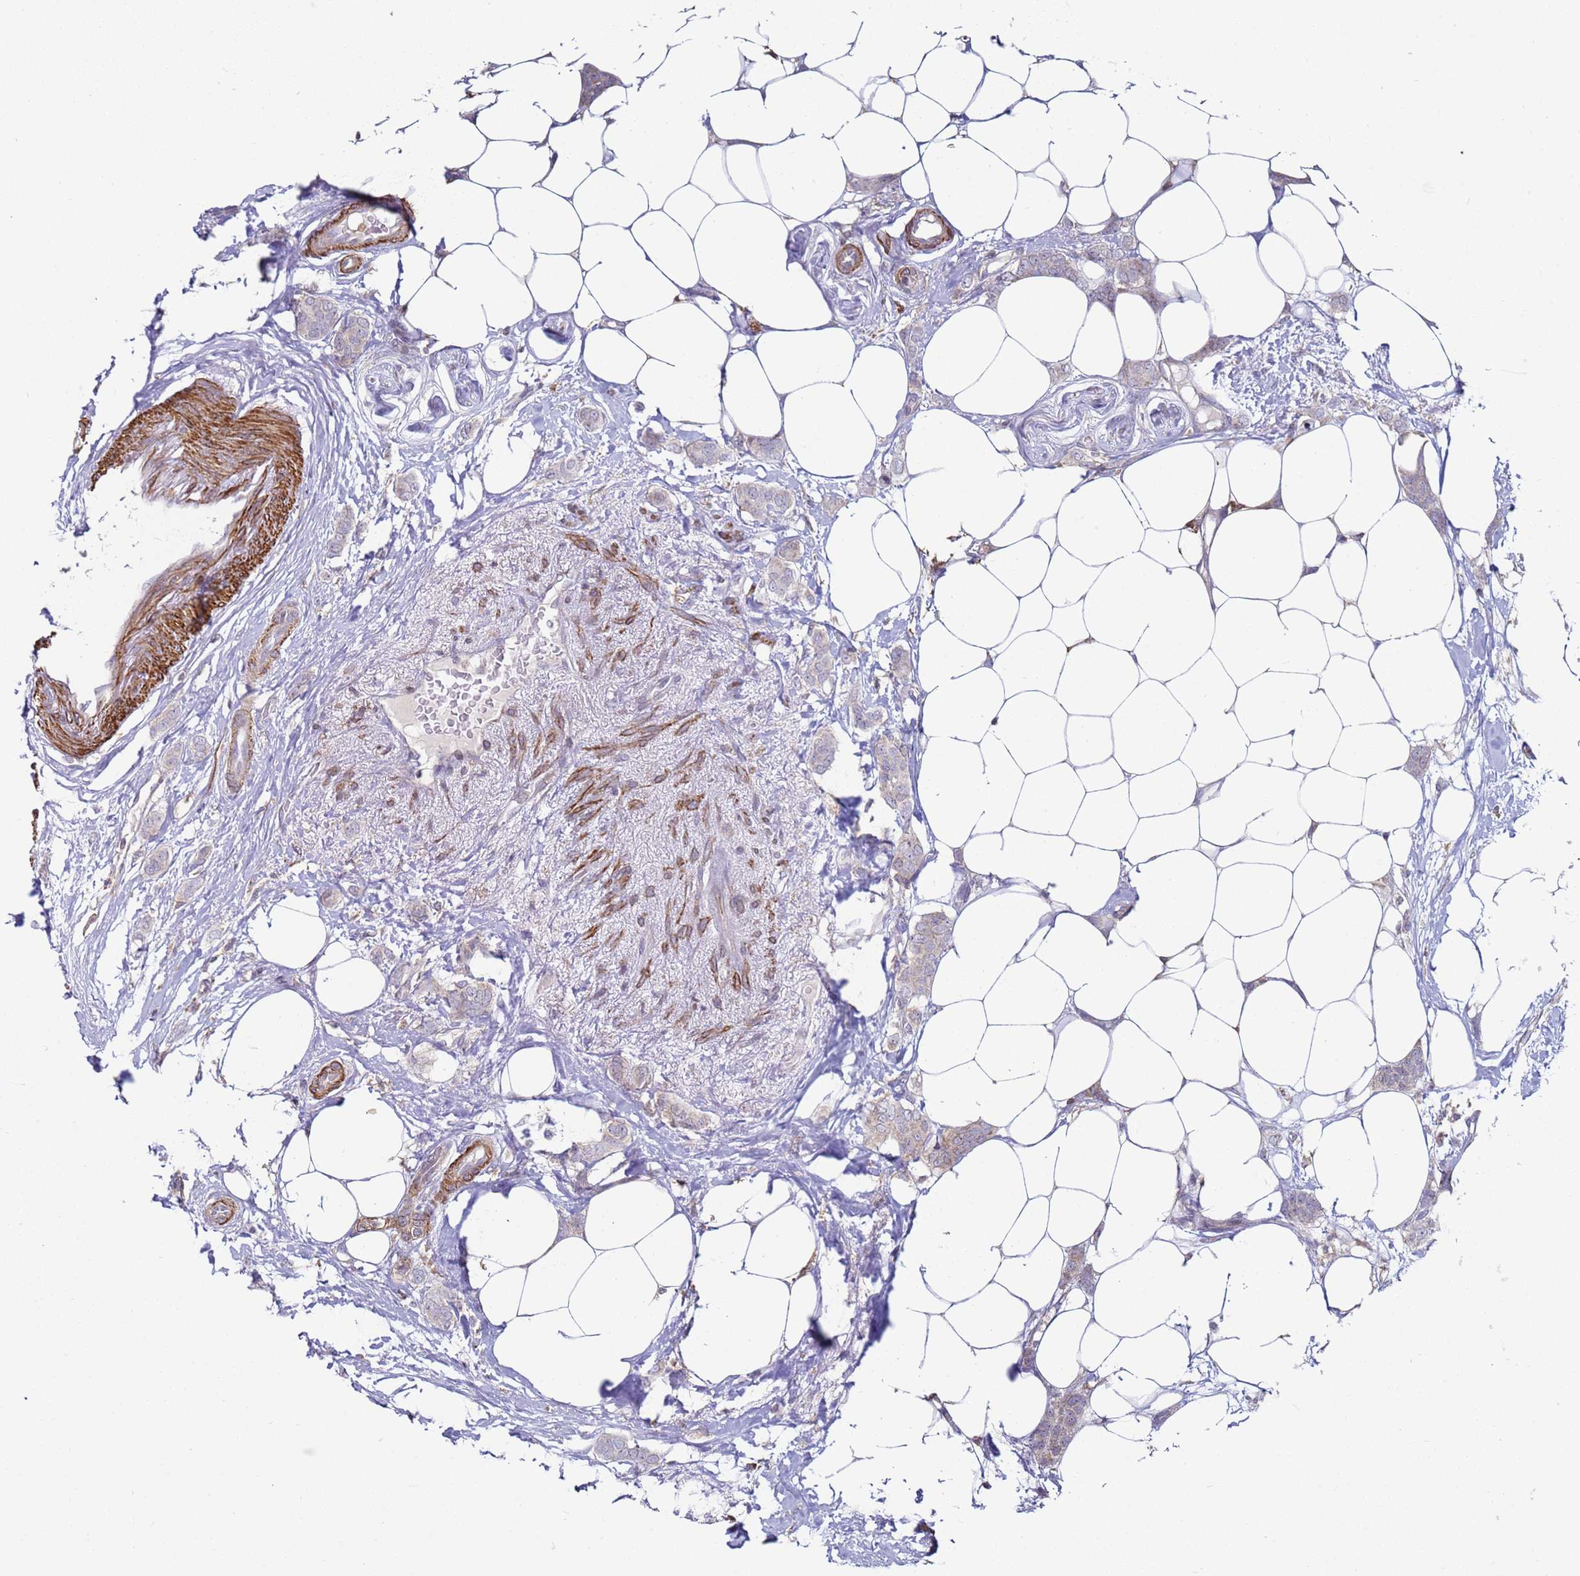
{"staining": {"intensity": "negative", "quantity": "none", "location": "none"}, "tissue": "breast cancer", "cell_type": "Tumor cells", "image_type": "cancer", "snomed": [{"axis": "morphology", "description": "Duct carcinoma"}, {"axis": "topography", "description": "Breast"}], "caption": "The photomicrograph exhibits no significant expression in tumor cells of breast cancer.", "gene": "SNAPC4", "patient": {"sex": "female", "age": 72}}